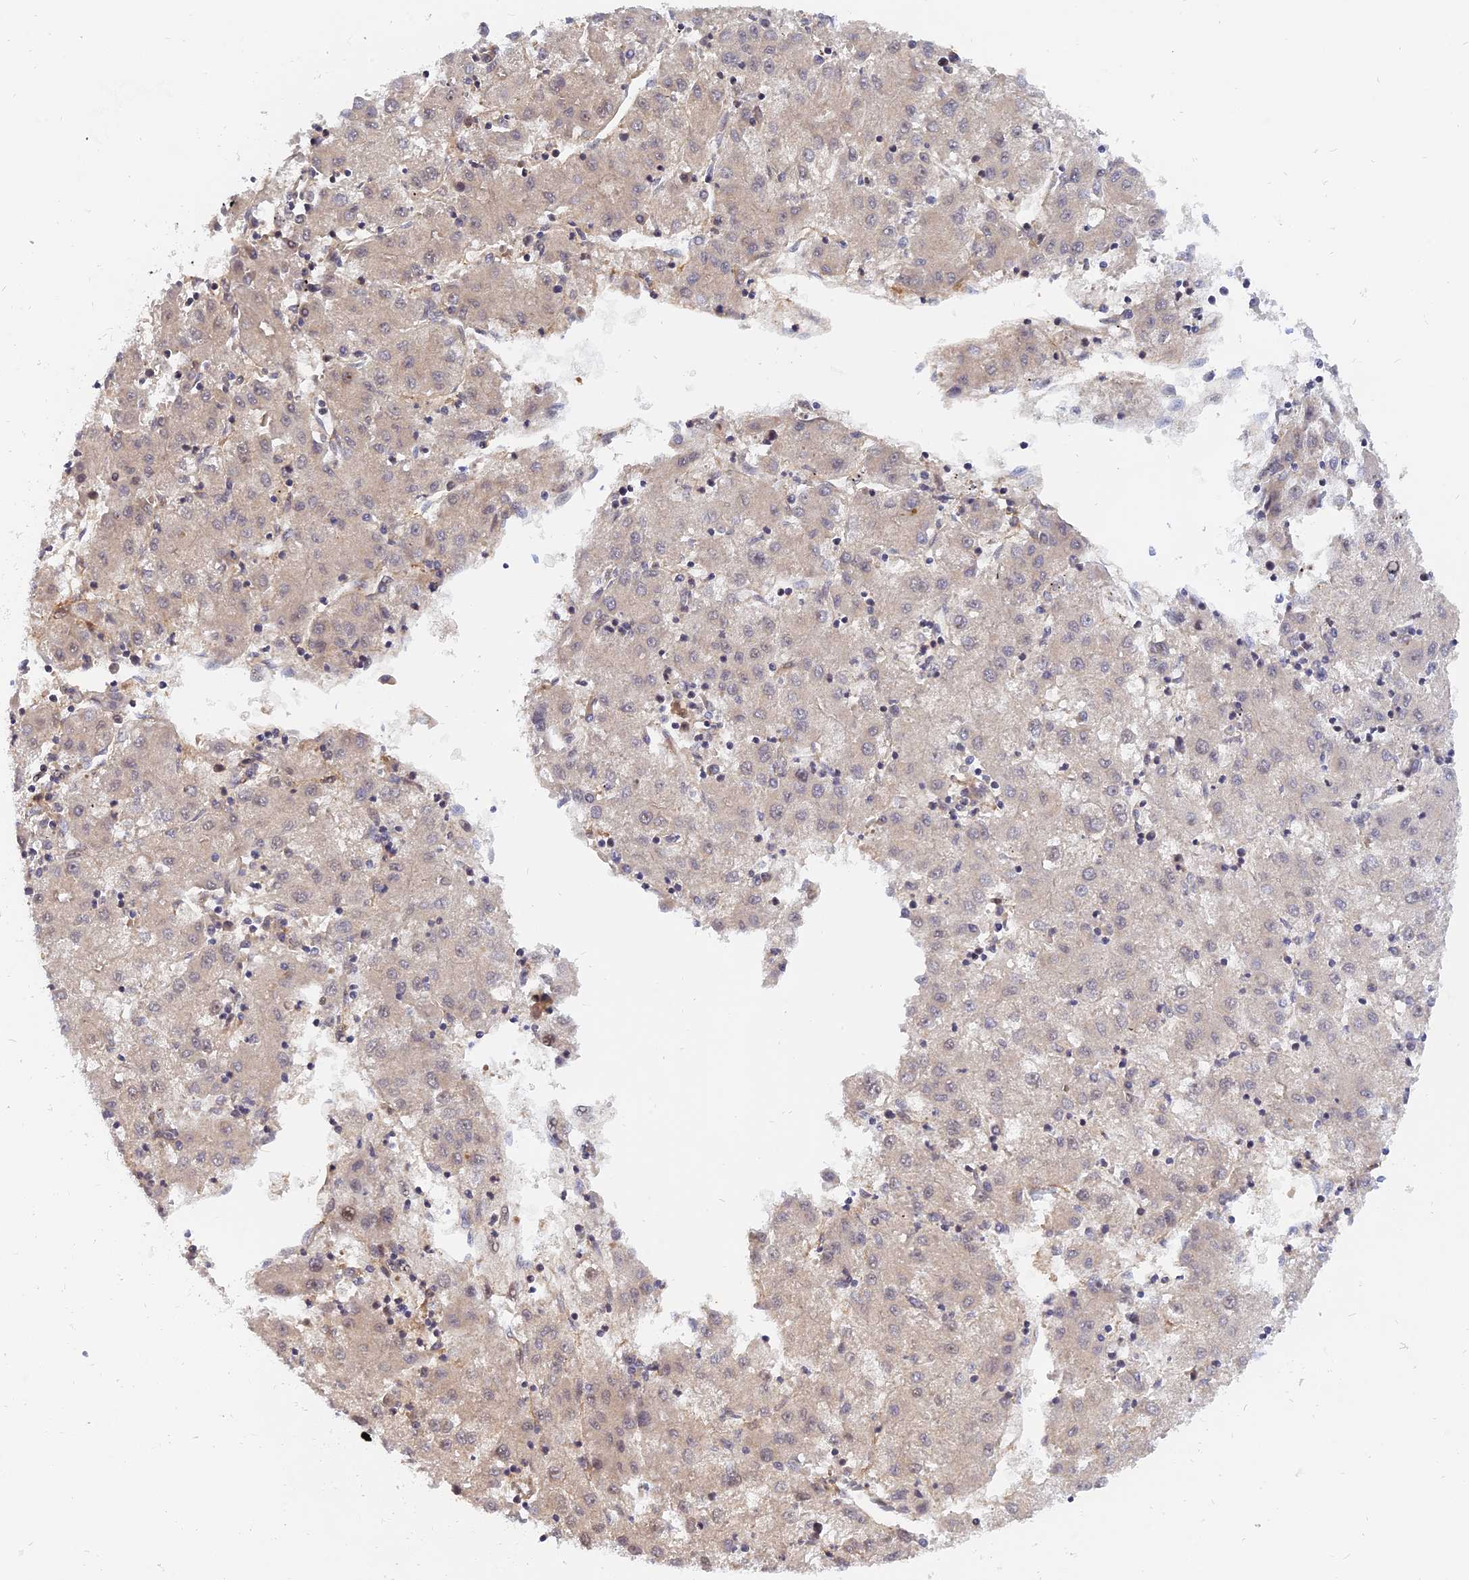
{"staining": {"intensity": "weak", "quantity": "<25%", "location": "nuclear"}, "tissue": "liver cancer", "cell_type": "Tumor cells", "image_type": "cancer", "snomed": [{"axis": "morphology", "description": "Carcinoma, Hepatocellular, NOS"}, {"axis": "topography", "description": "Liver"}], "caption": "Immunohistochemical staining of liver cancer (hepatocellular carcinoma) demonstrates no significant expression in tumor cells.", "gene": "WDR41", "patient": {"sex": "male", "age": 72}}